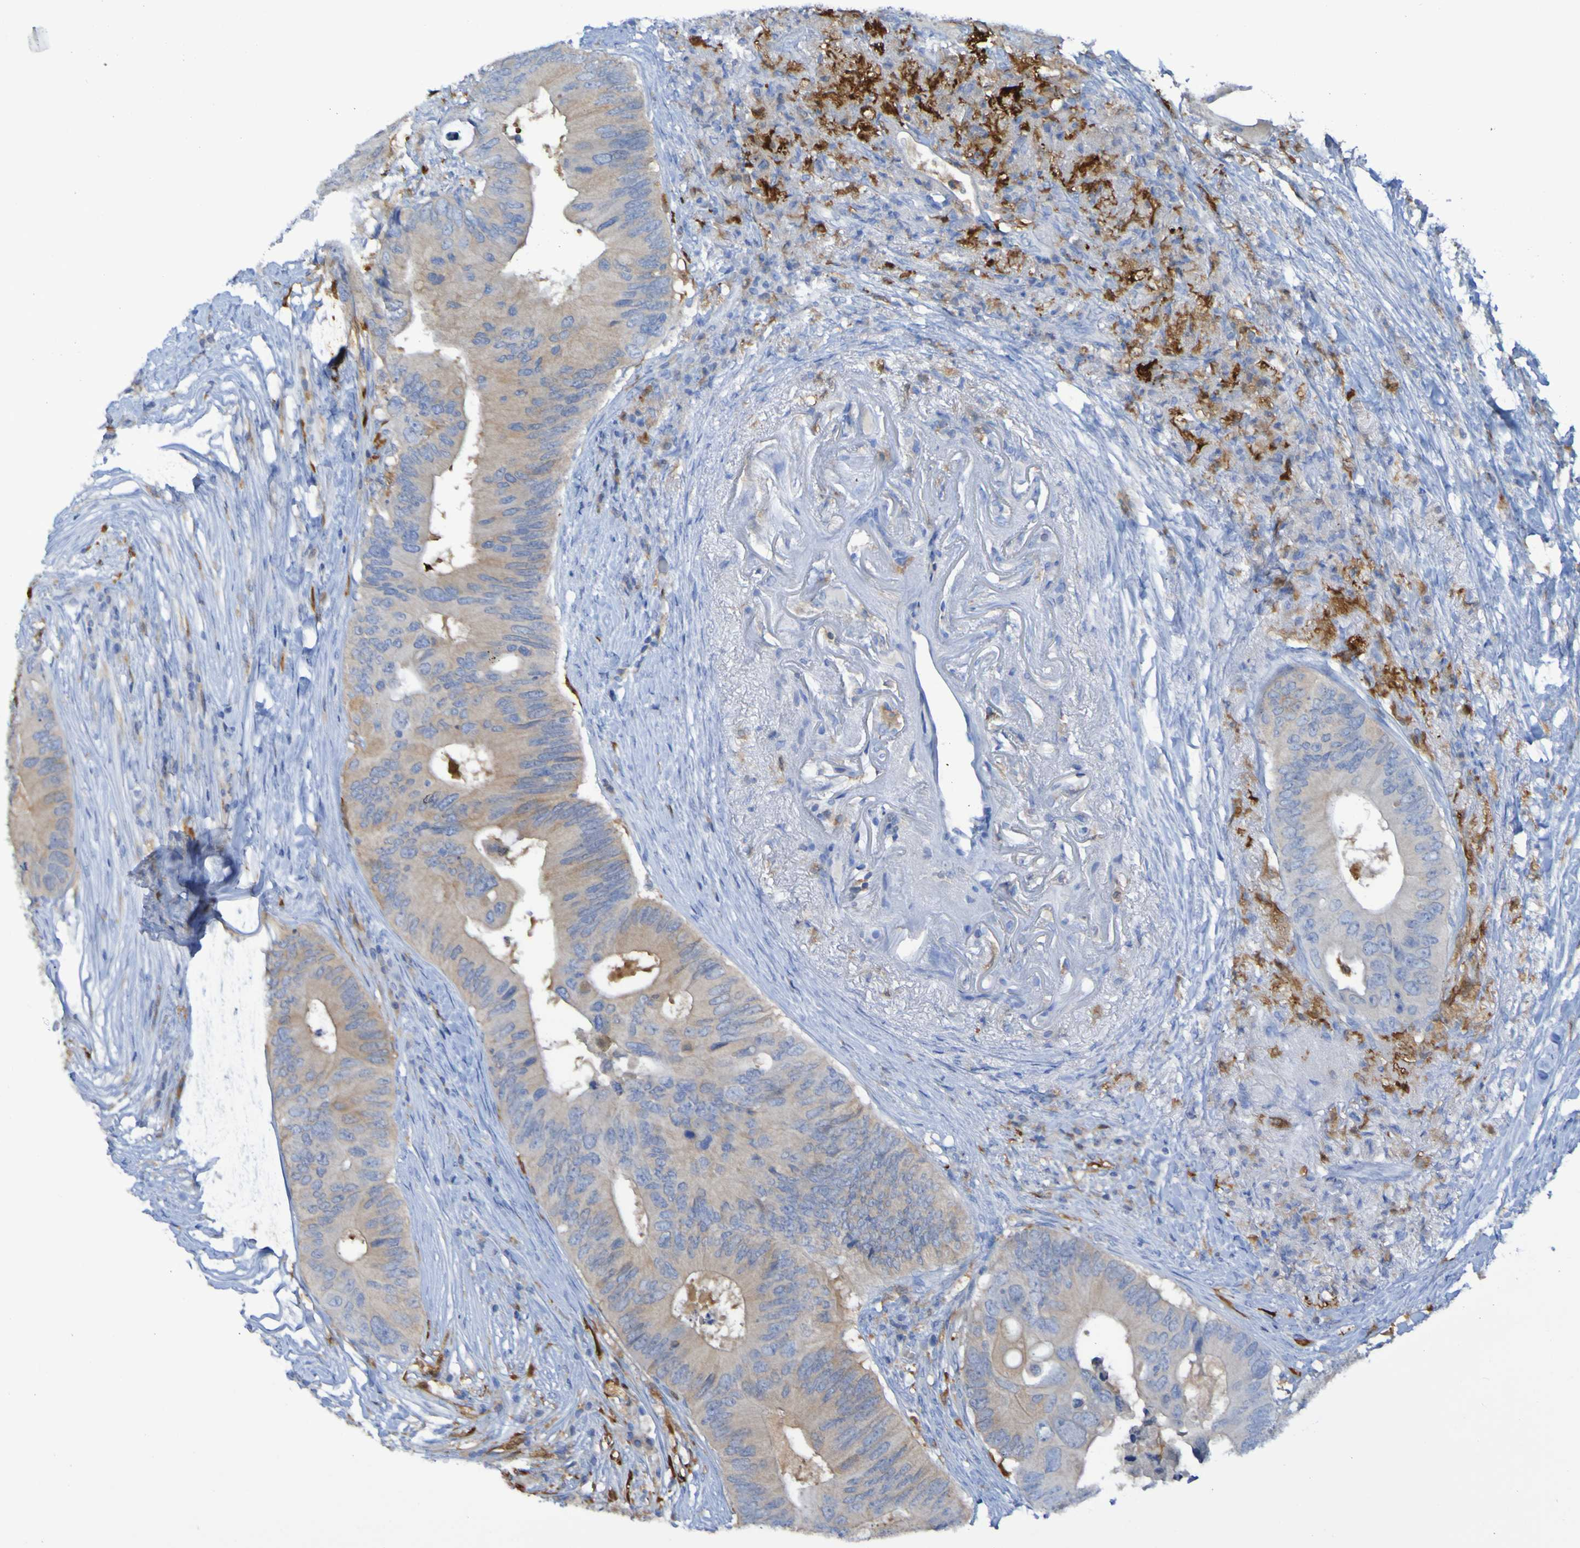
{"staining": {"intensity": "weak", "quantity": ">75%", "location": "cytoplasmic/membranous"}, "tissue": "colorectal cancer", "cell_type": "Tumor cells", "image_type": "cancer", "snomed": [{"axis": "morphology", "description": "Adenocarcinoma, NOS"}, {"axis": "topography", "description": "Colon"}], "caption": "The immunohistochemical stain highlights weak cytoplasmic/membranous positivity in tumor cells of colorectal cancer (adenocarcinoma) tissue.", "gene": "MPPE1", "patient": {"sex": "male", "age": 71}}